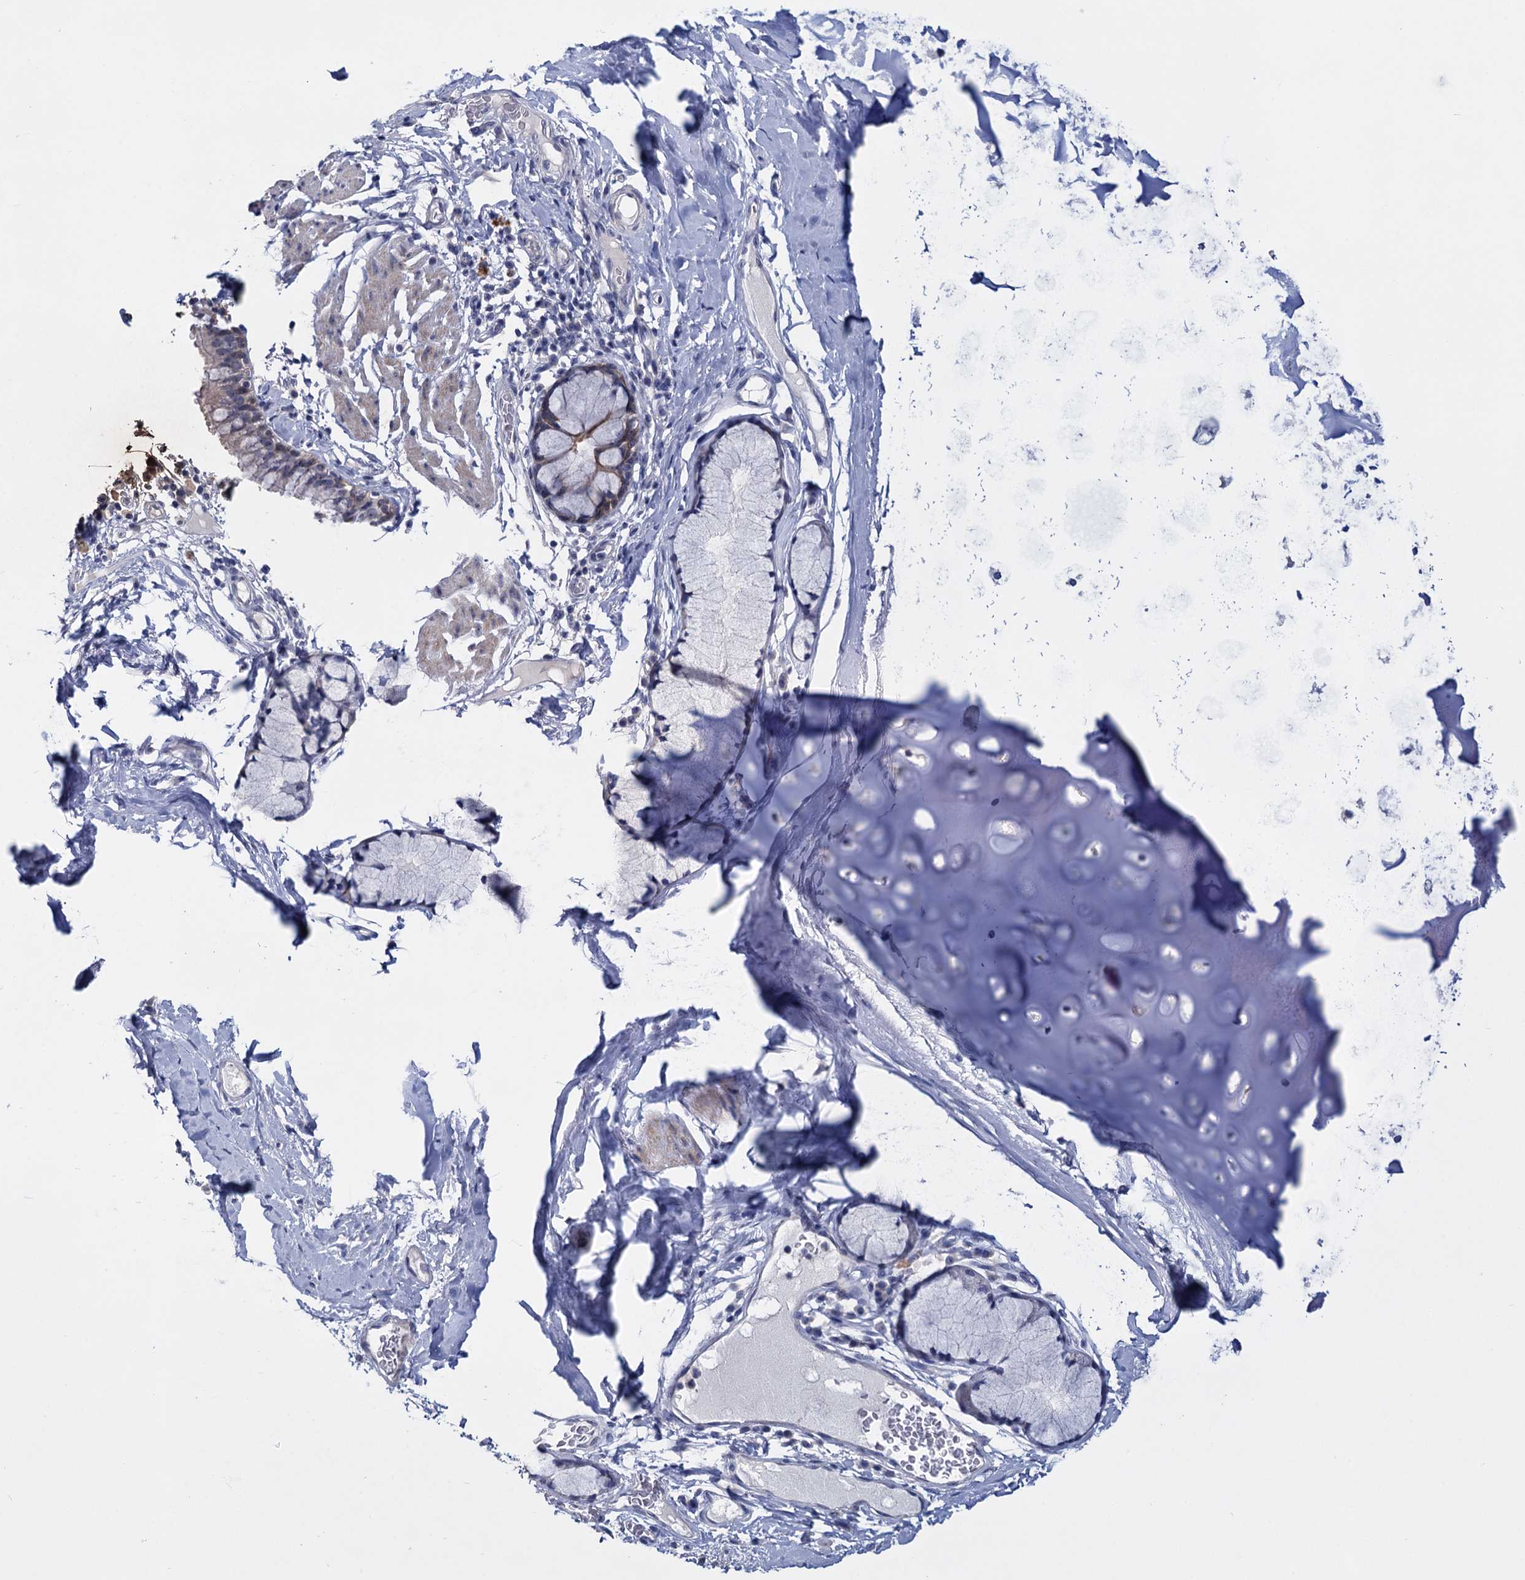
{"staining": {"intensity": "negative", "quantity": "none", "location": "none"}, "tissue": "bronchus", "cell_type": "Respiratory epithelial cells", "image_type": "normal", "snomed": [{"axis": "morphology", "description": "Normal tissue, NOS"}, {"axis": "topography", "description": "Cartilage tissue"}, {"axis": "topography", "description": "Bronchus"}], "caption": "High power microscopy photomicrograph of an immunohistochemistry (IHC) image of benign bronchus, revealing no significant staining in respiratory epithelial cells. (IHC, brightfield microscopy, high magnification).", "gene": "SFN", "patient": {"sex": "female", "age": 36}}